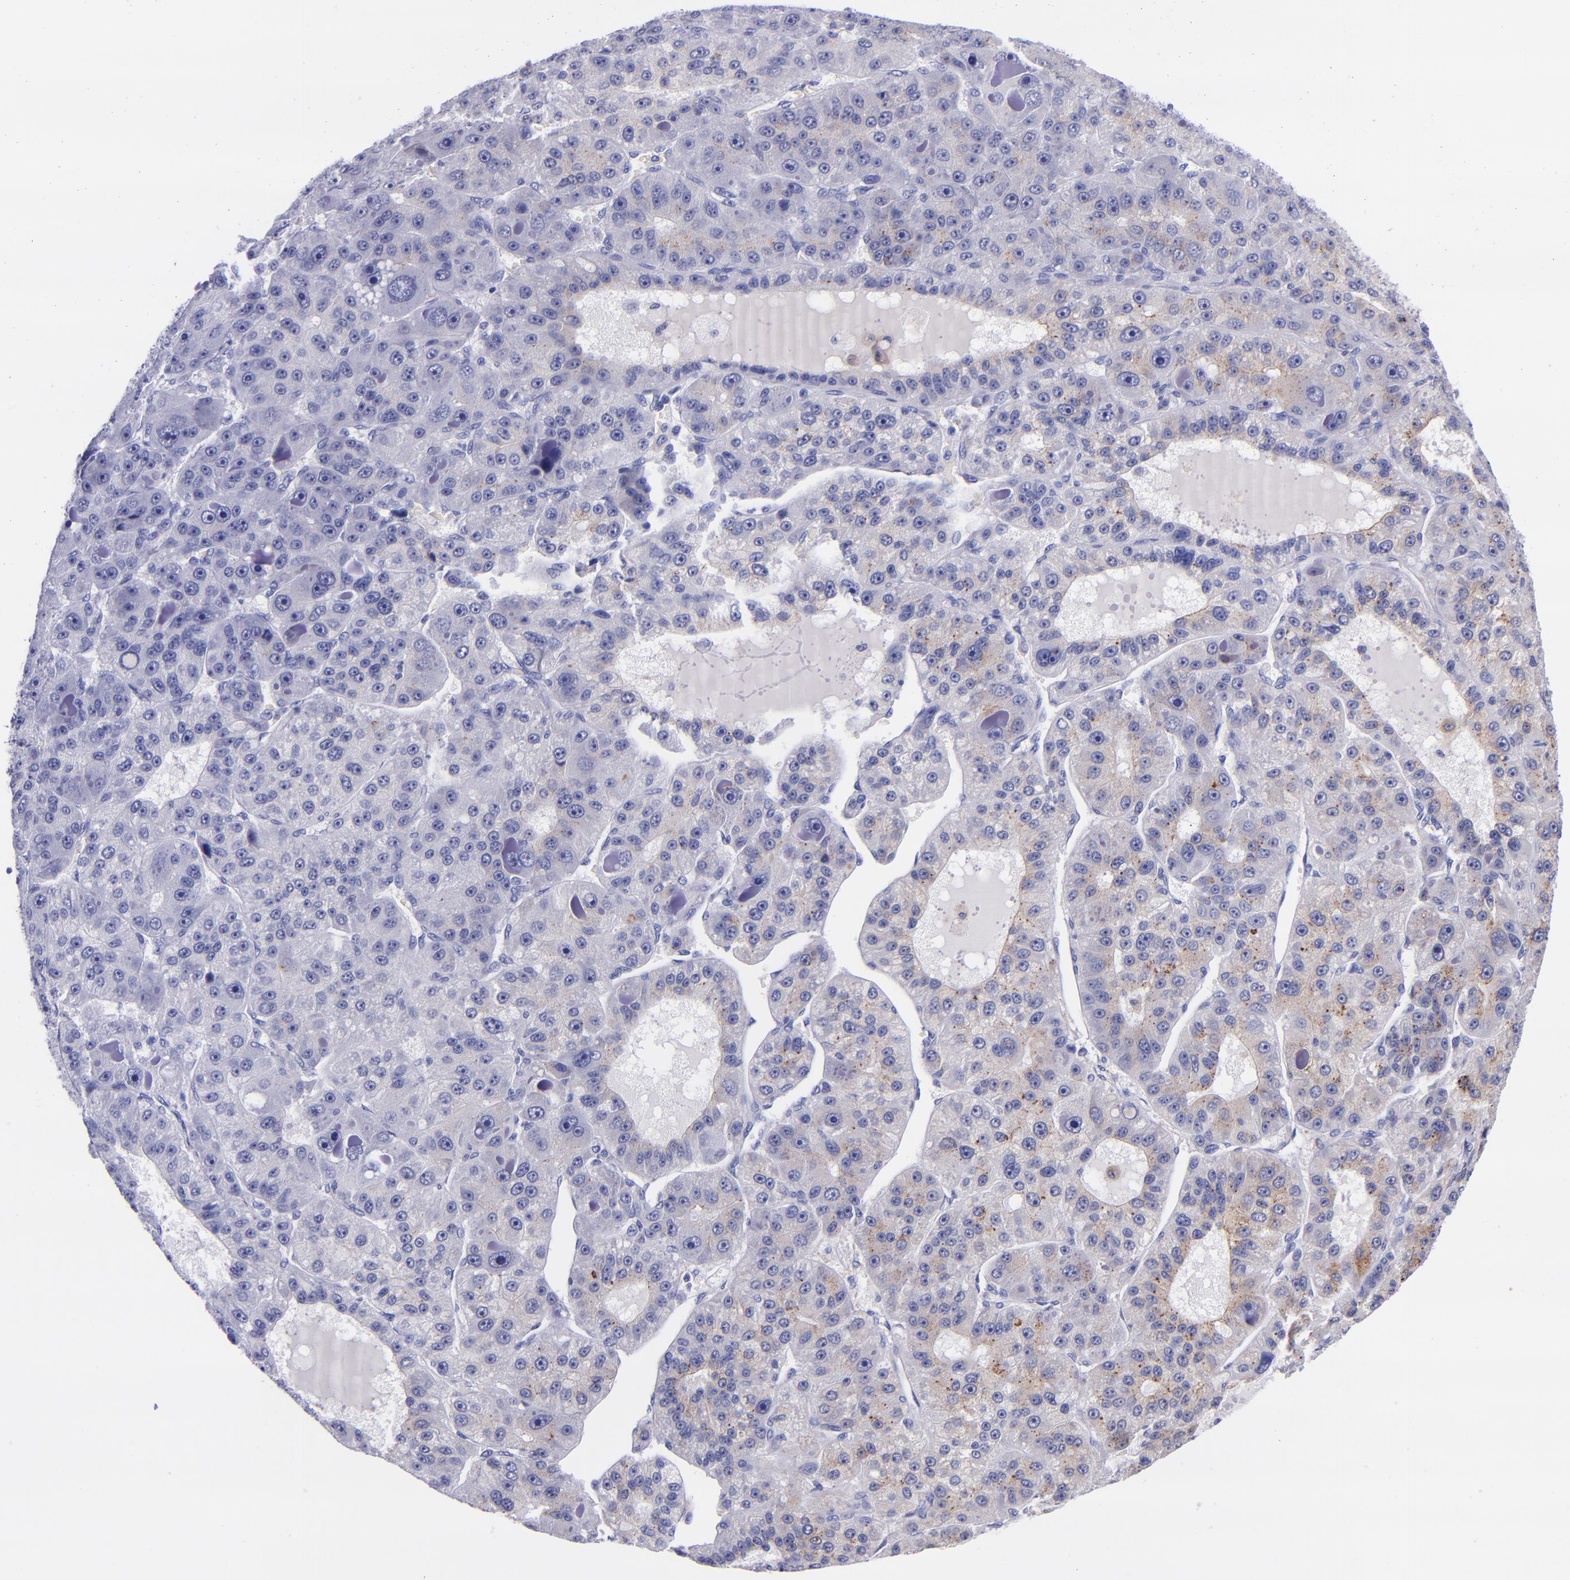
{"staining": {"intensity": "moderate", "quantity": "<25%", "location": "cytoplasmic/membranous"}, "tissue": "liver cancer", "cell_type": "Tumor cells", "image_type": "cancer", "snomed": [{"axis": "morphology", "description": "Carcinoma, Hepatocellular, NOS"}, {"axis": "topography", "description": "Liver"}], "caption": "A brown stain highlights moderate cytoplasmic/membranous expression of a protein in liver cancer tumor cells. The staining is performed using DAB (3,3'-diaminobenzidine) brown chromogen to label protein expression. The nuclei are counter-stained blue using hematoxylin.", "gene": "IVL", "patient": {"sex": "male", "age": 76}}